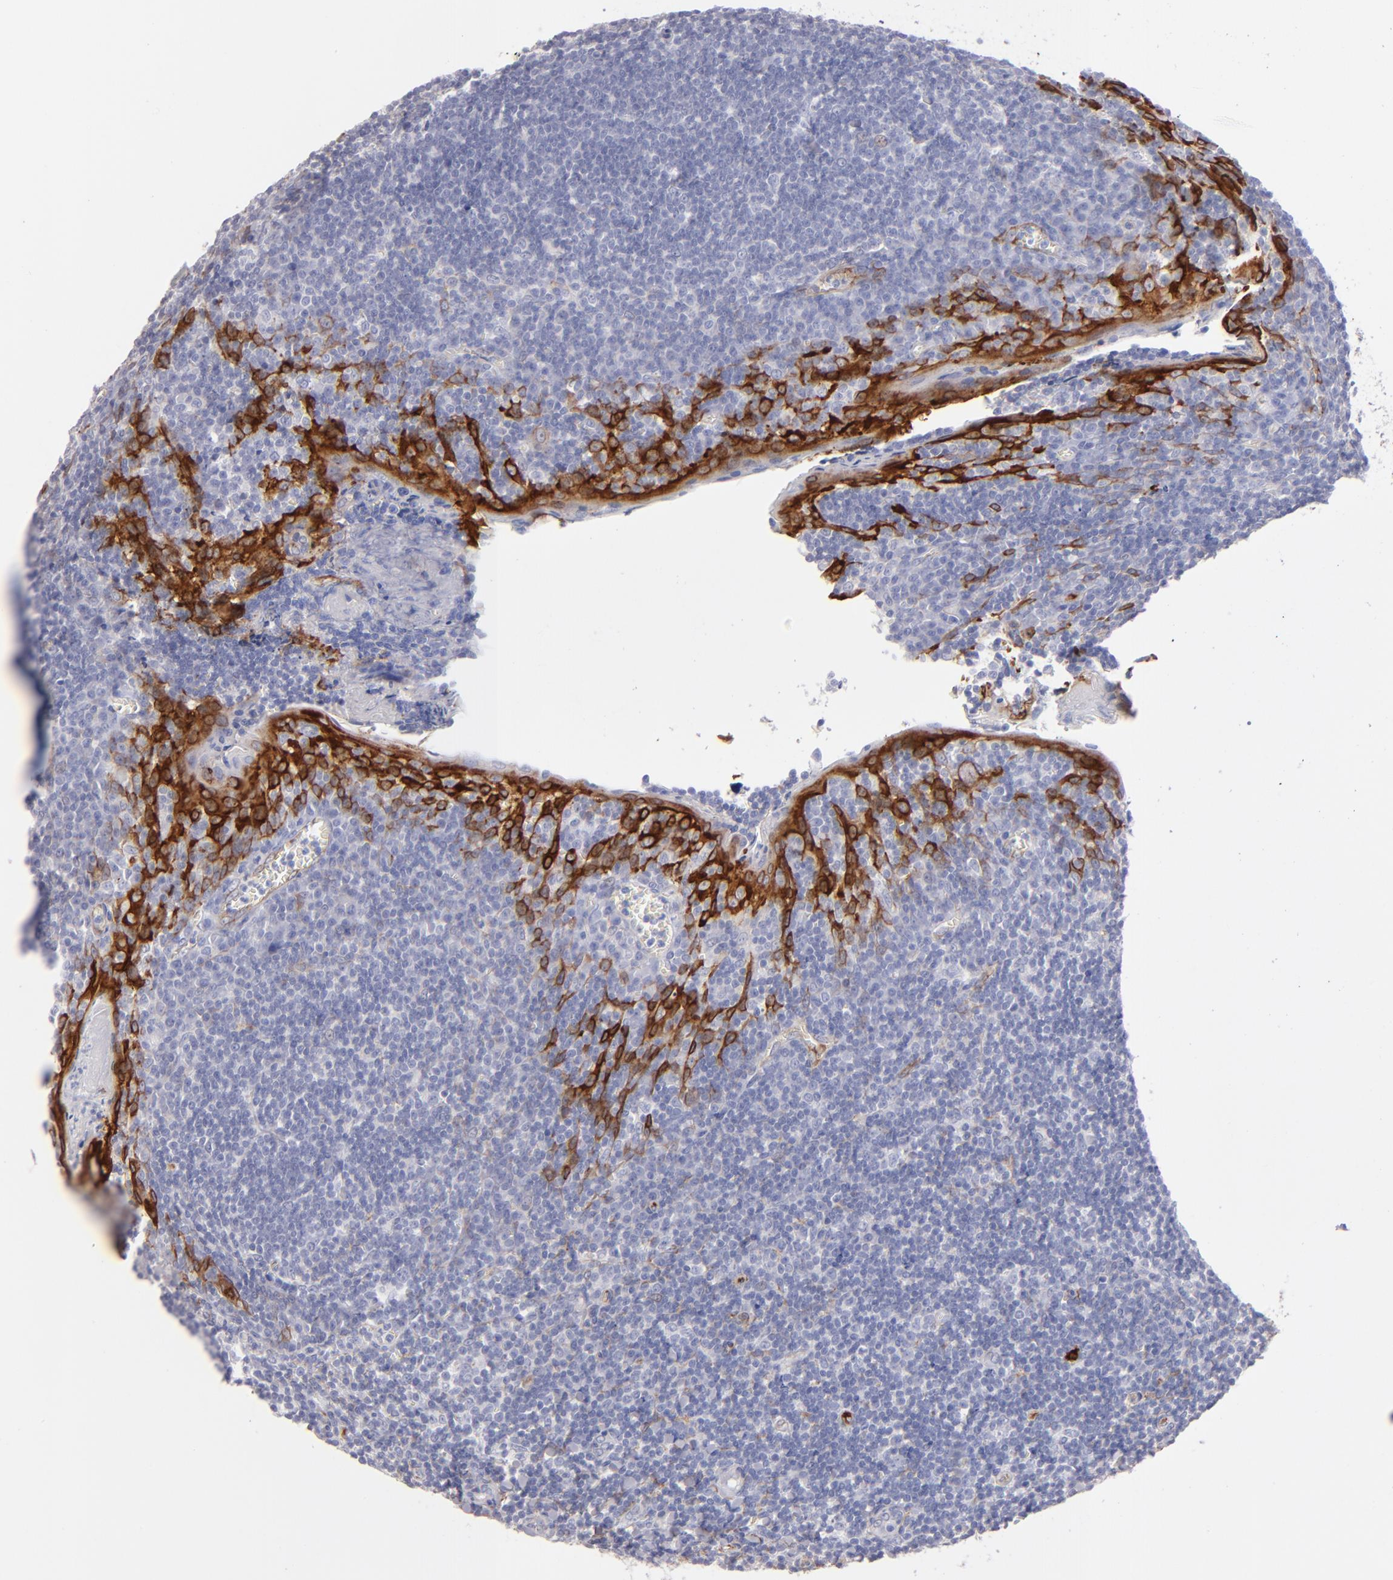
{"staining": {"intensity": "negative", "quantity": "none", "location": "none"}, "tissue": "tonsil", "cell_type": "Germinal center cells", "image_type": "normal", "snomed": [{"axis": "morphology", "description": "Normal tissue, NOS"}, {"axis": "topography", "description": "Tonsil"}], "caption": "The histopathology image displays no significant expression in germinal center cells of tonsil.", "gene": "AHNAK2", "patient": {"sex": "male", "age": 20}}